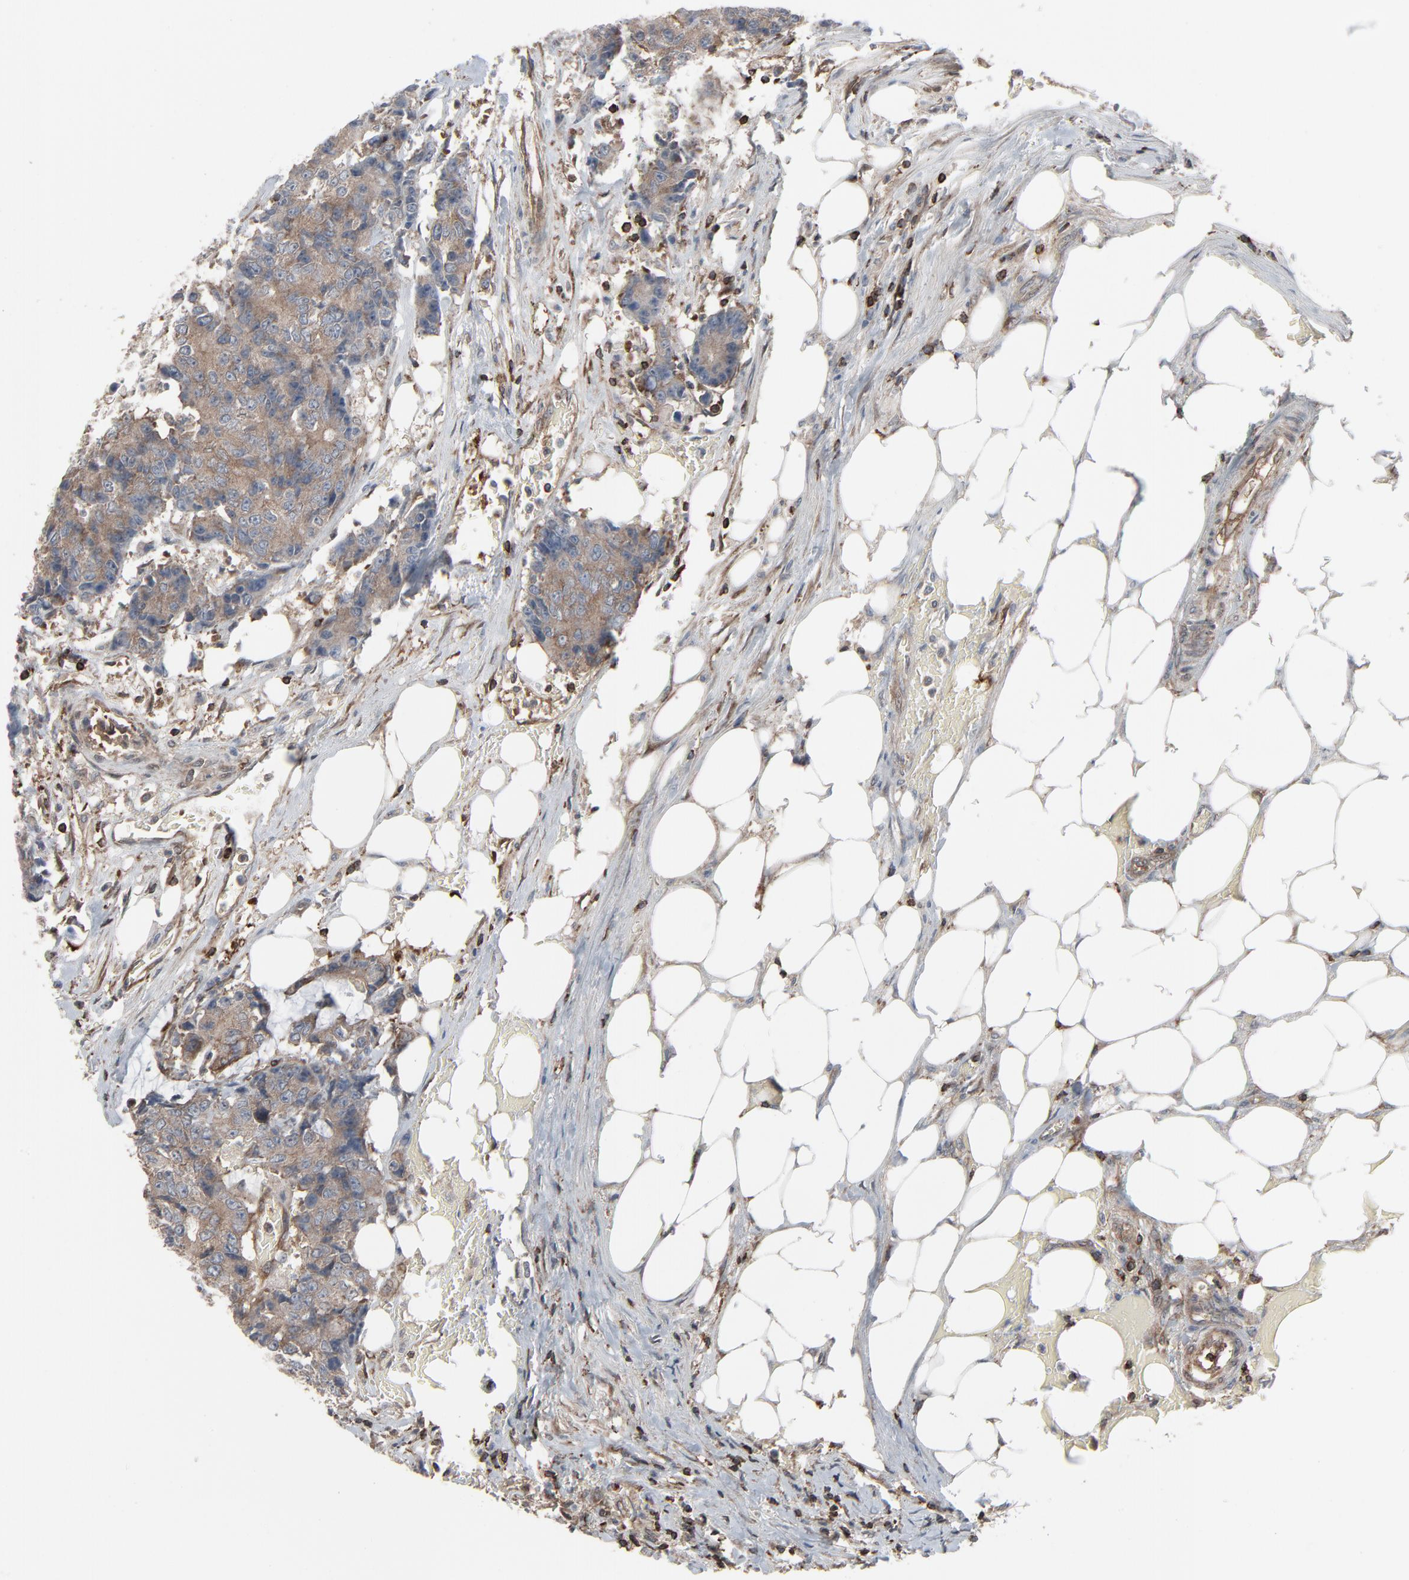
{"staining": {"intensity": "weak", "quantity": ">75%", "location": "cytoplasmic/membranous"}, "tissue": "colorectal cancer", "cell_type": "Tumor cells", "image_type": "cancer", "snomed": [{"axis": "morphology", "description": "Adenocarcinoma, NOS"}, {"axis": "topography", "description": "Colon"}], "caption": "IHC of human colorectal cancer (adenocarcinoma) demonstrates low levels of weak cytoplasmic/membranous positivity in approximately >75% of tumor cells.", "gene": "OPTN", "patient": {"sex": "female", "age": 86}}